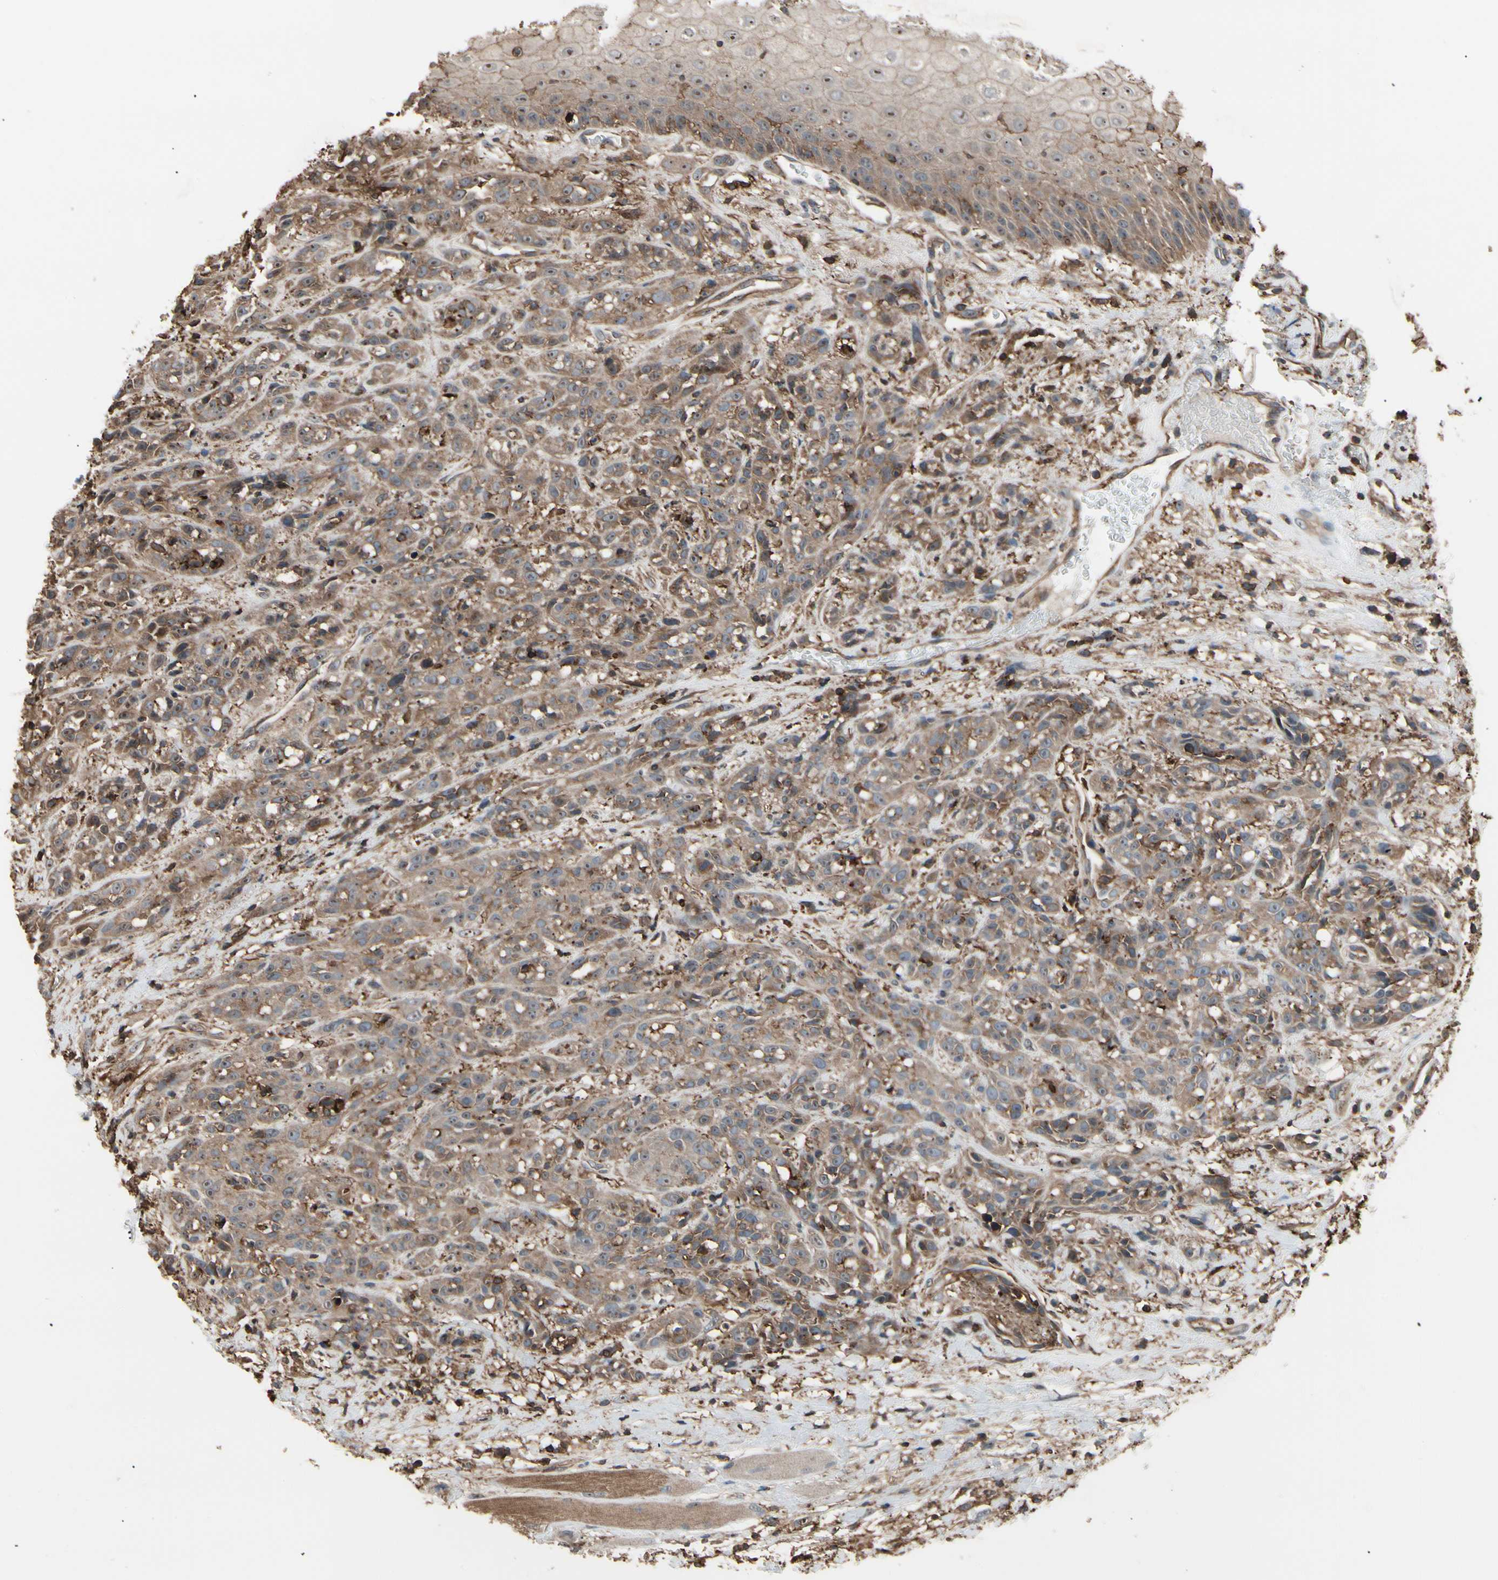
{"staining": {"intensity": "weak", "quantity": ">75%", "location": "cytoplasmic/membranous"}, "tissue": "head and neck cancer", "cell_type": "Tumor cells", "image_type": "cancer", "snomed": [{"axis": "morphology", "description": "Normal tissue, NOS"}, {"axis": "morphology", "description": "Squamous cell carcinoma, NOS"}, {"axis": "topography", "description": "Cartilage tissue"}, {"axis": "topography", "description": "Head-Neck"}], "caption": "This is an image of immunohistochemistry staining of head and neck cancer, which shows weak positivity in the cytoplasmic/membranous of tumor cells.", "gene": "MAPK13", "patient": {"sex": "male", "age": 62}}